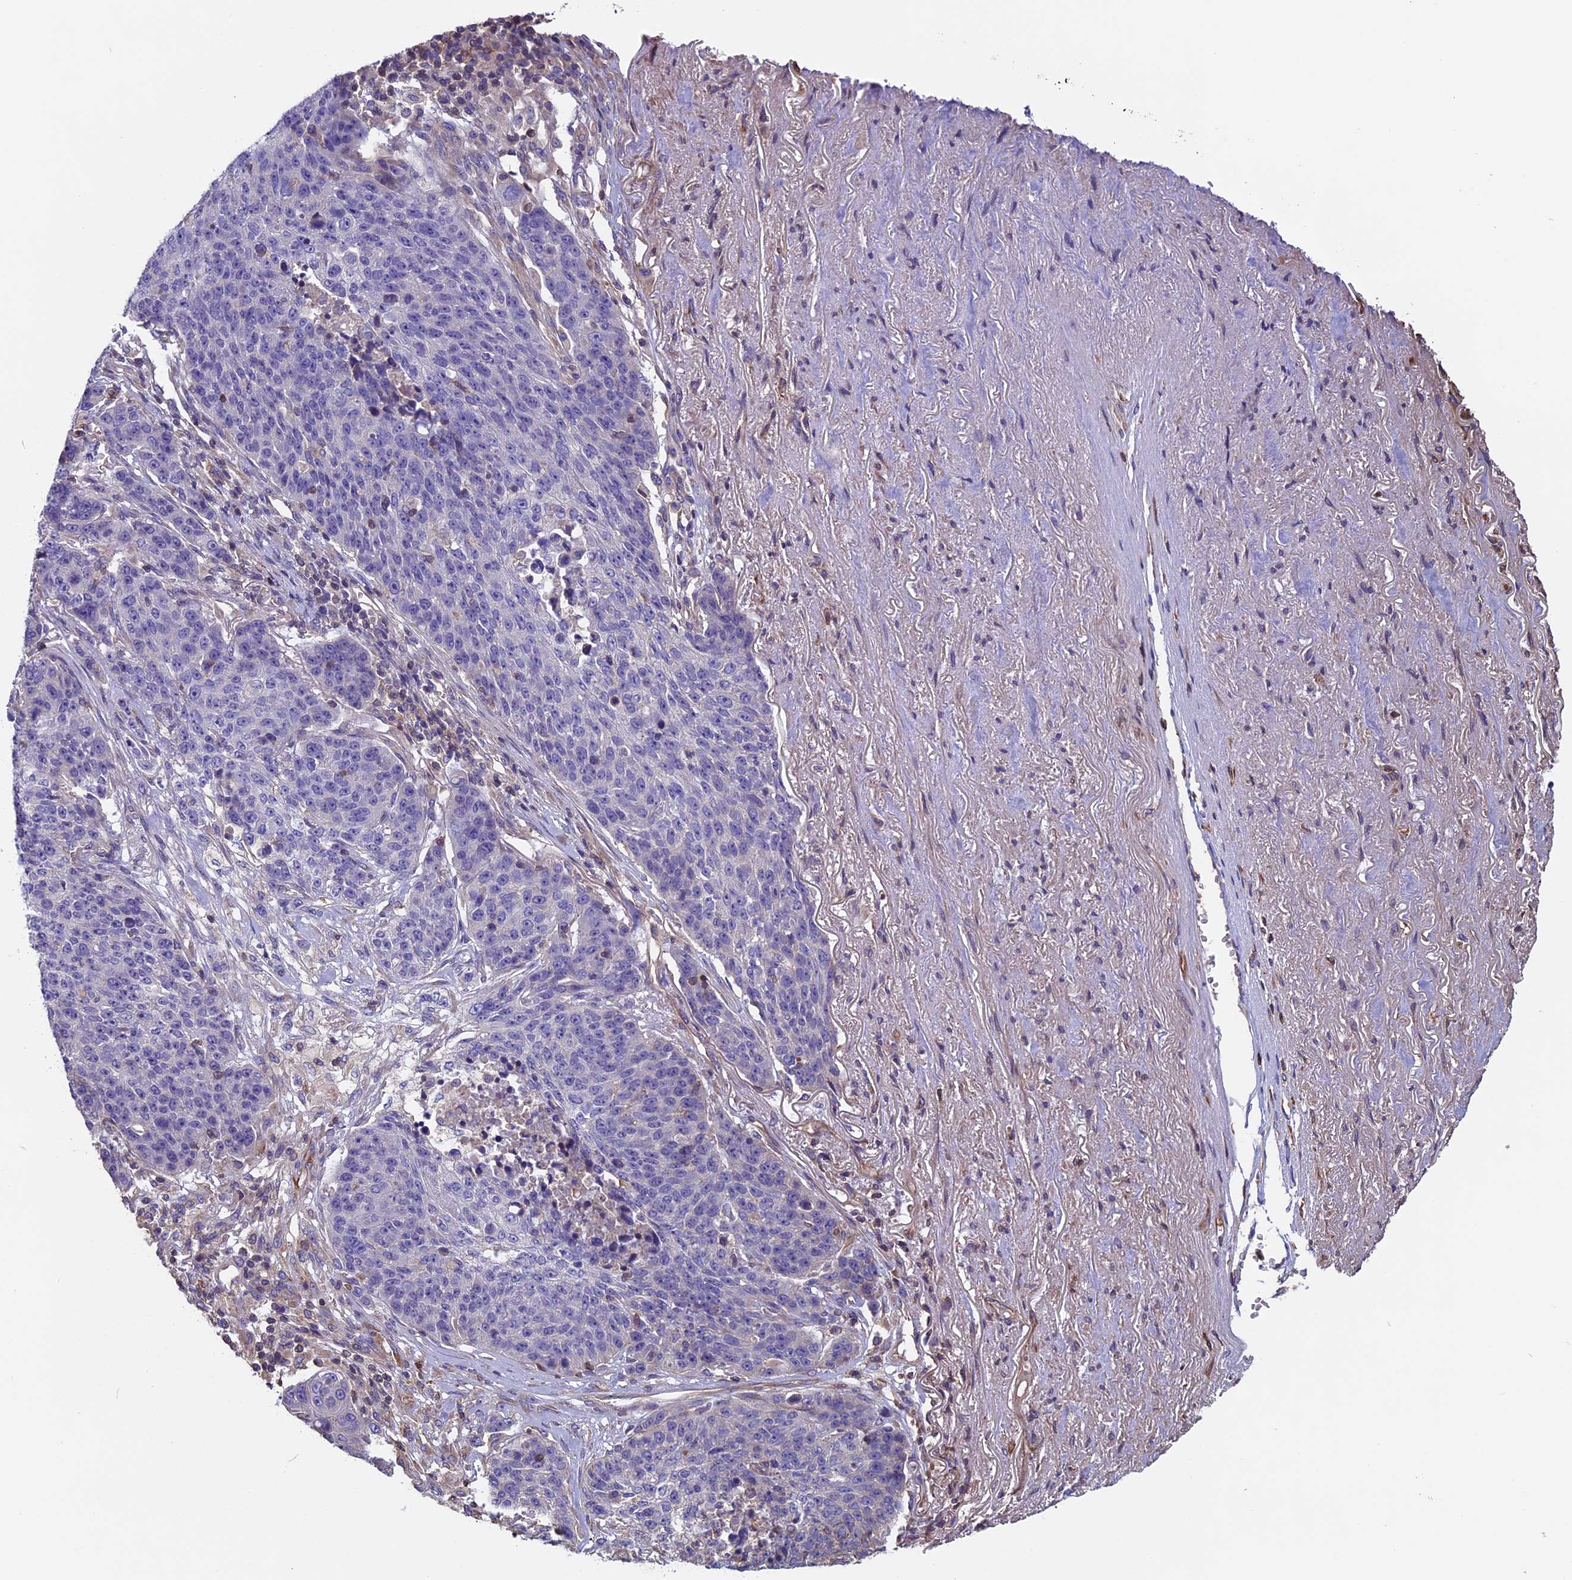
{"staining": {"intensity": "negative", "quantity": "none", "location": "none"}, "tissue": "lung cancer", "cell_type": "Tumor cells", "image_type": "cancer", "snomed": [{"axis": "morphology", "description": "Normal tissue, NOS"}, {"axis": "morphology", "description": "Squamous cell carcinoma, NOS"}, {"axis": "topography", "description": "Lymph node"}, {"axis": "topography", "description": "Lung"}], "caption": "The image displays no staining of tumor cells in lung cancer (squamous cell carcinoma).", "gene": "CCDC153", "patient": {"sex": "male", "age": 66}}